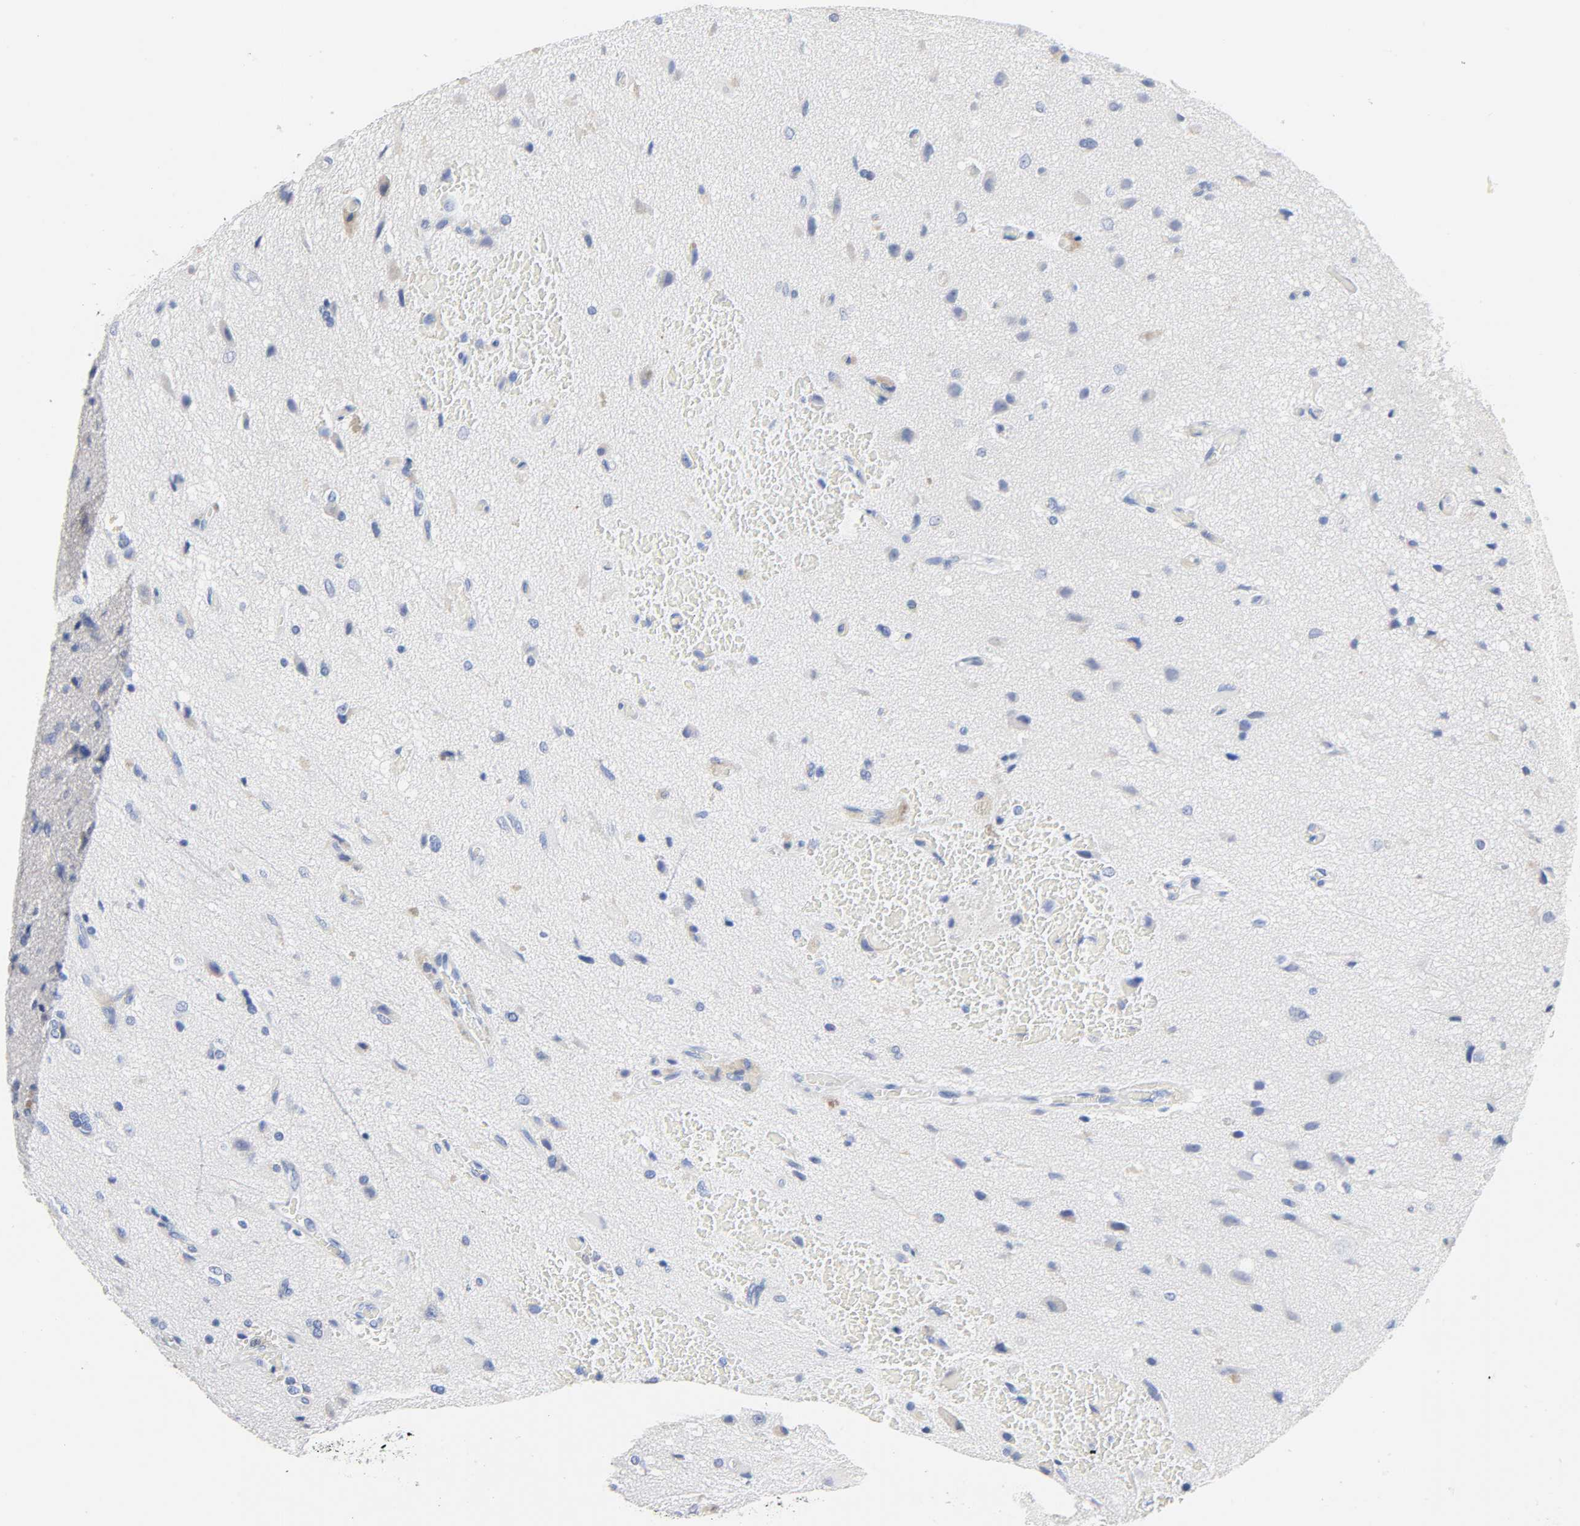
{"staining": {"intensity": "negative", "quantity": "none", "location": "none"}, "tissue": "glioma", "cell_type": "Tumor cells", "image_type": "cancer", "snomed": [{"axis": "morphology", "description": "Glioma, malignant, High grade"}, {"axis": "topography", "description": "Brain"}], "caption": "A histopathology image of human glioma is negative for staining in tumor cells.", "gene": "ACP3", "patient": {"sex": "male", "age": 47}}